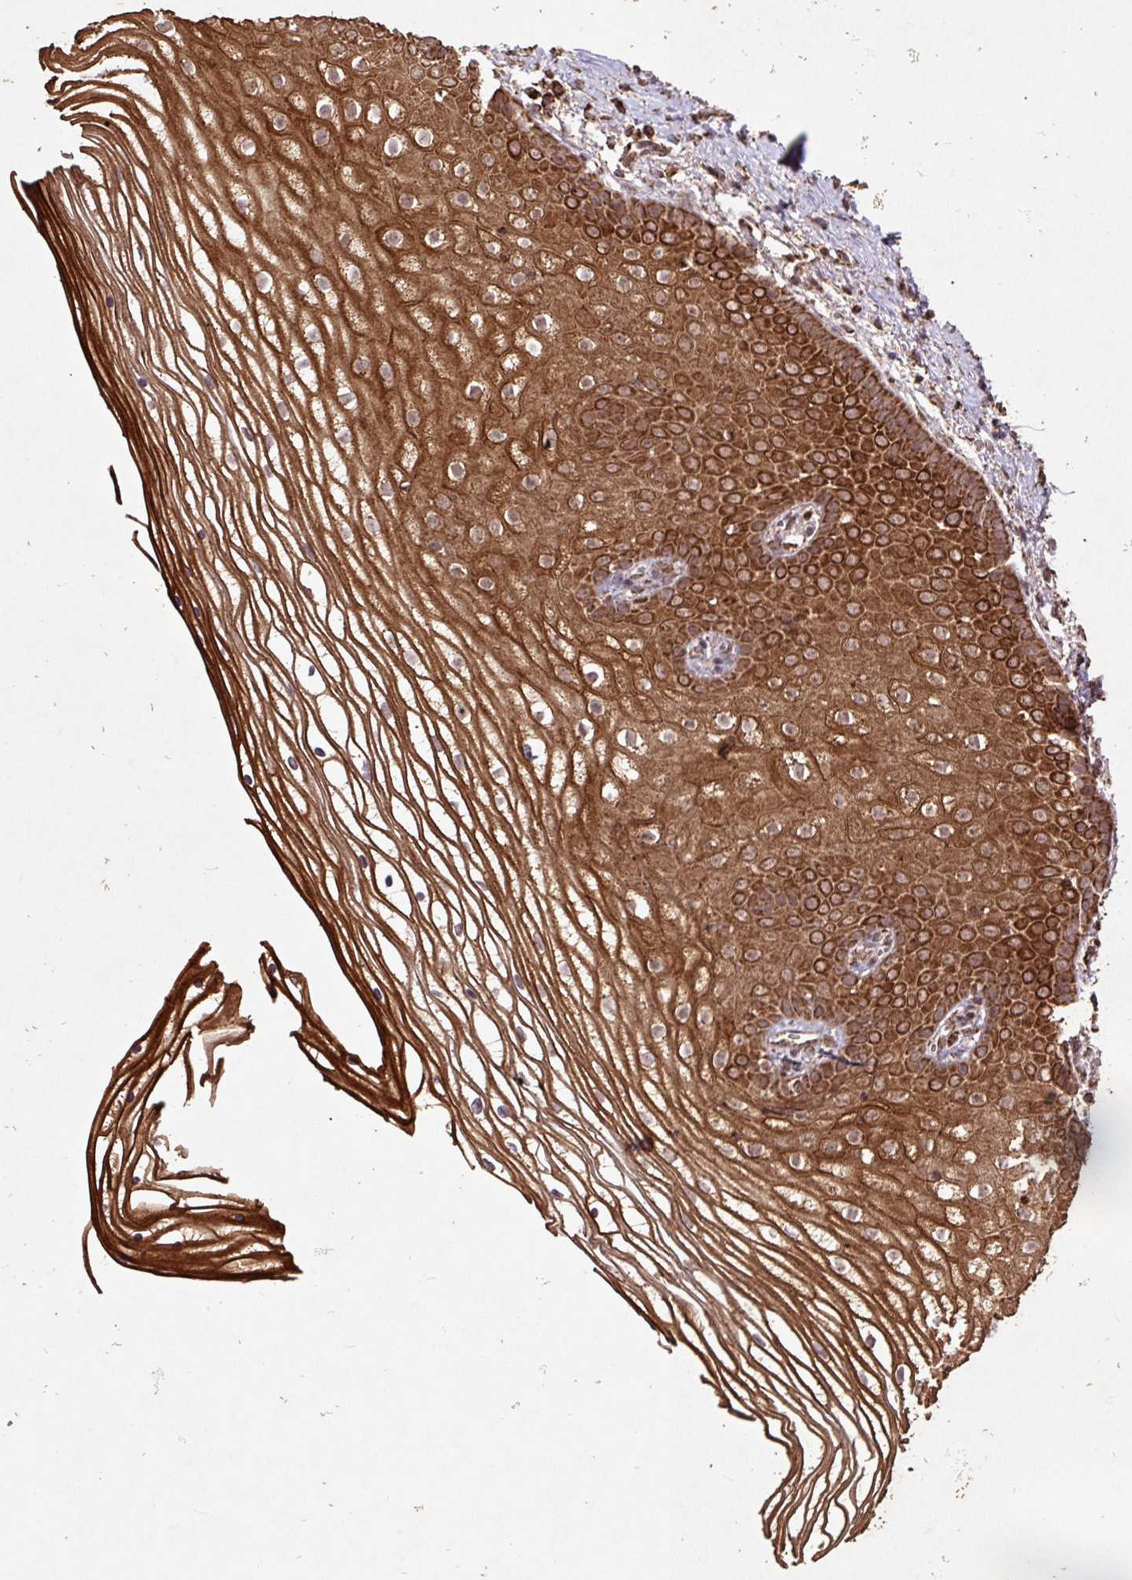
{"staining": {"intensity": "strong", "quantity": ">75%", "location": "cytoplasmic/membranous"}, "tissue": "vagina", "cell_type": "Squamous epithelial cells", "image_type": "normal", "snomed": [{"axis": "morphology", "description": "Normal tissue, NOS"}, {"axis": "topography", "description": "Vagina"}], "caption": "Immunohistochemical staining of benign vagina exhibits >75% levels of strong cytoplasmic/membranous protein staining in approximately >75% of squamous epithelial cells.", "gene": "ATP5F1A", "patient": {"sex": "female", "age": 56}}